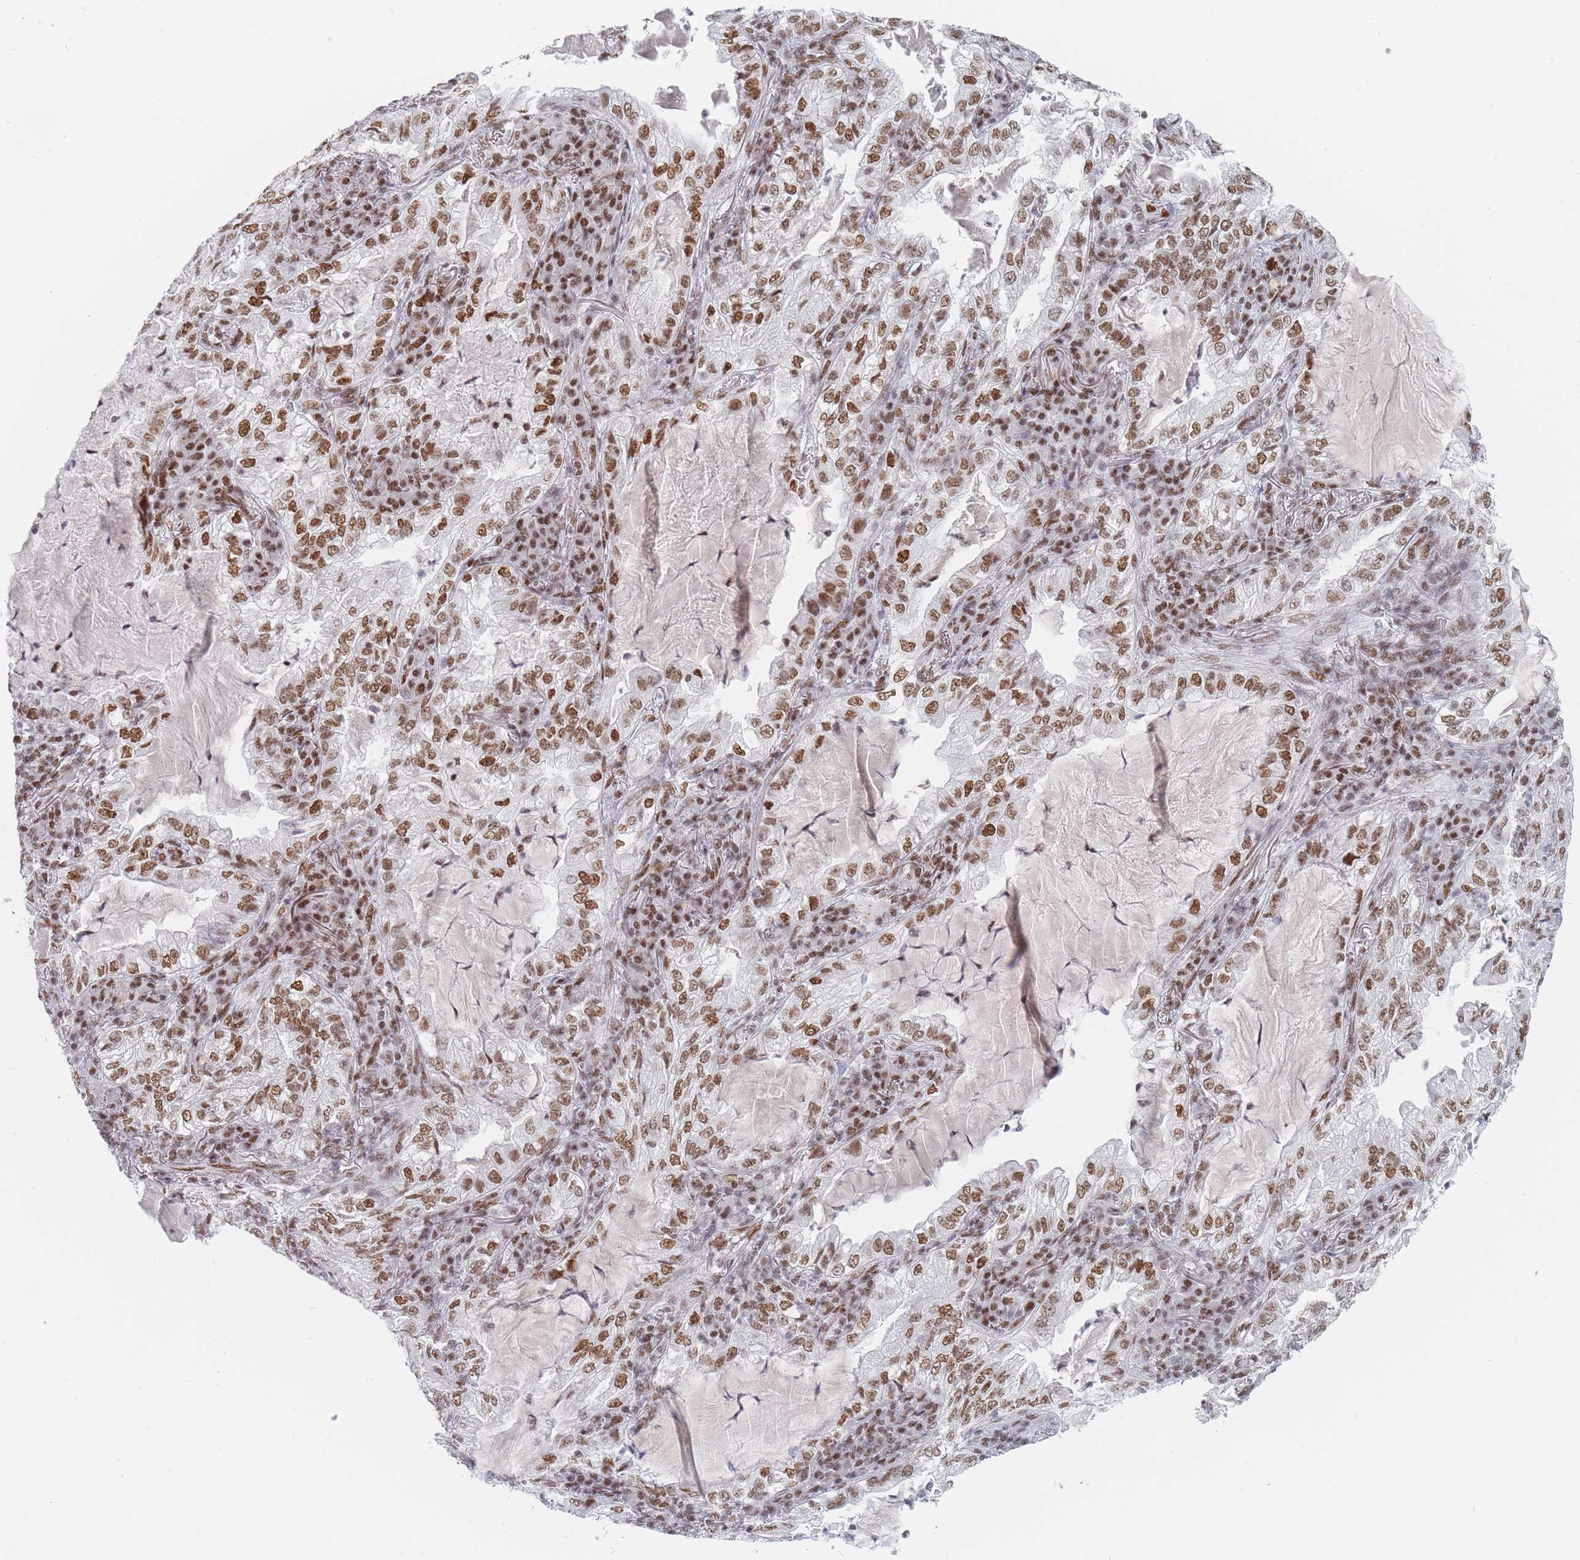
{"staining": {"intensity": "moderate", "quantity": ">75%", "location": "nuclear"}, "tissue": "lung cancer", "cell_type": "Tumor cells", "image_type": "cancer", "snomed": [{"axis": "morphology", "description": "Adenocarcinoma, NOS"}, {"axis": "topography", "description": "Lung"}], "caption": "Brown immunohistochemical staining in human lung cancer reveals moderate nuclear staining in approximately >75% of tumor cells.", "gene": "SAFB2", "patient": {"sex": "female", "age": 73}}